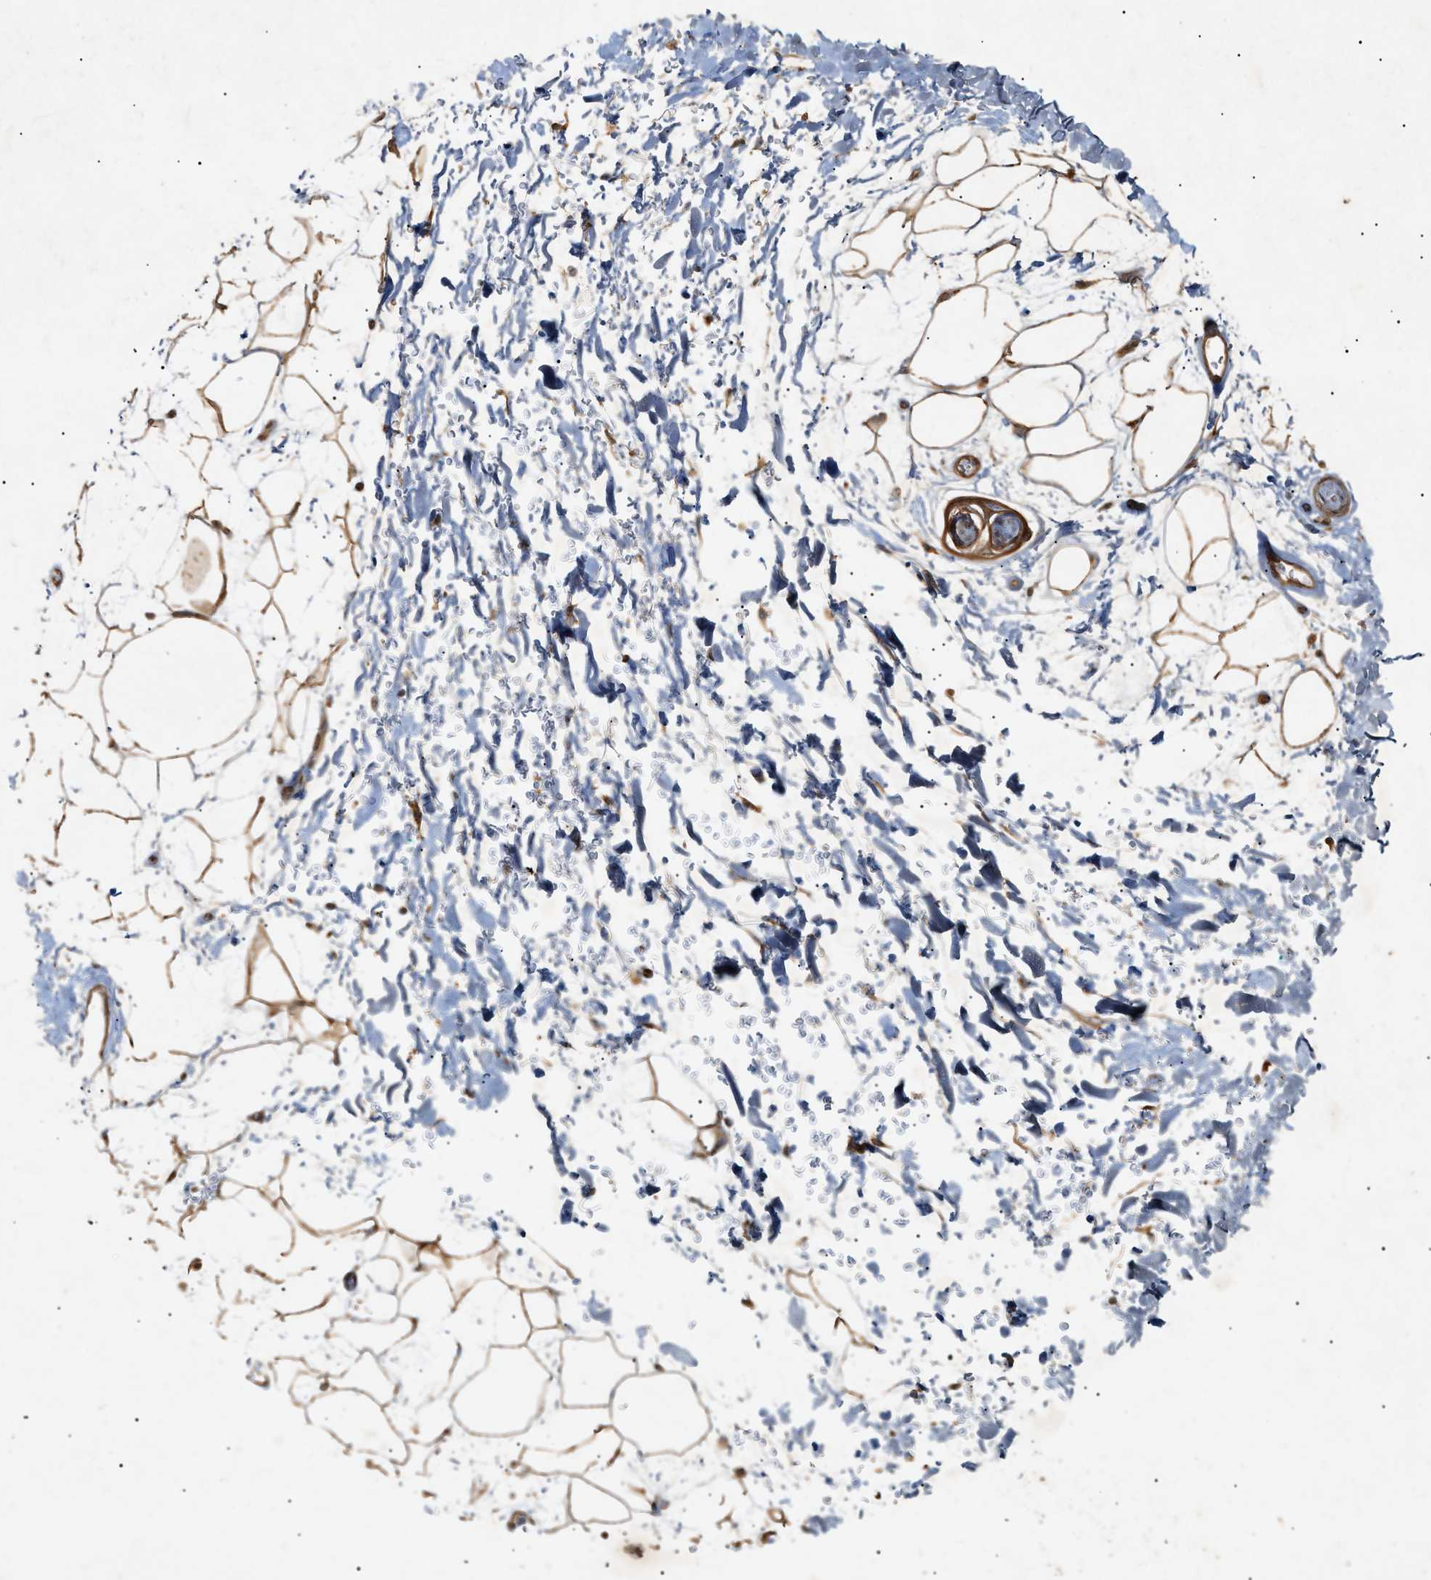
{"staining": {"intensity": "strong", "quantity": ">75%", "location": "cytoplasmic/membranous"}, "tissue": "adipose tissue", "cell_type": "Adipocytes", "image_type": "normal", "snomed": [{"axis": "morphology", "description": "Normal tissue, NOS"}, {"axis": "topography", "description": "Soft tissue"}], "caption": "Approximately >75% of adipocytes in benign adipose tissue show strong cytoplasmic/membranous protein staining as visualized by brown immunohistochemical staining.", "gene": "MTCH1", "patient": {"sex": "male", "age": 72}}